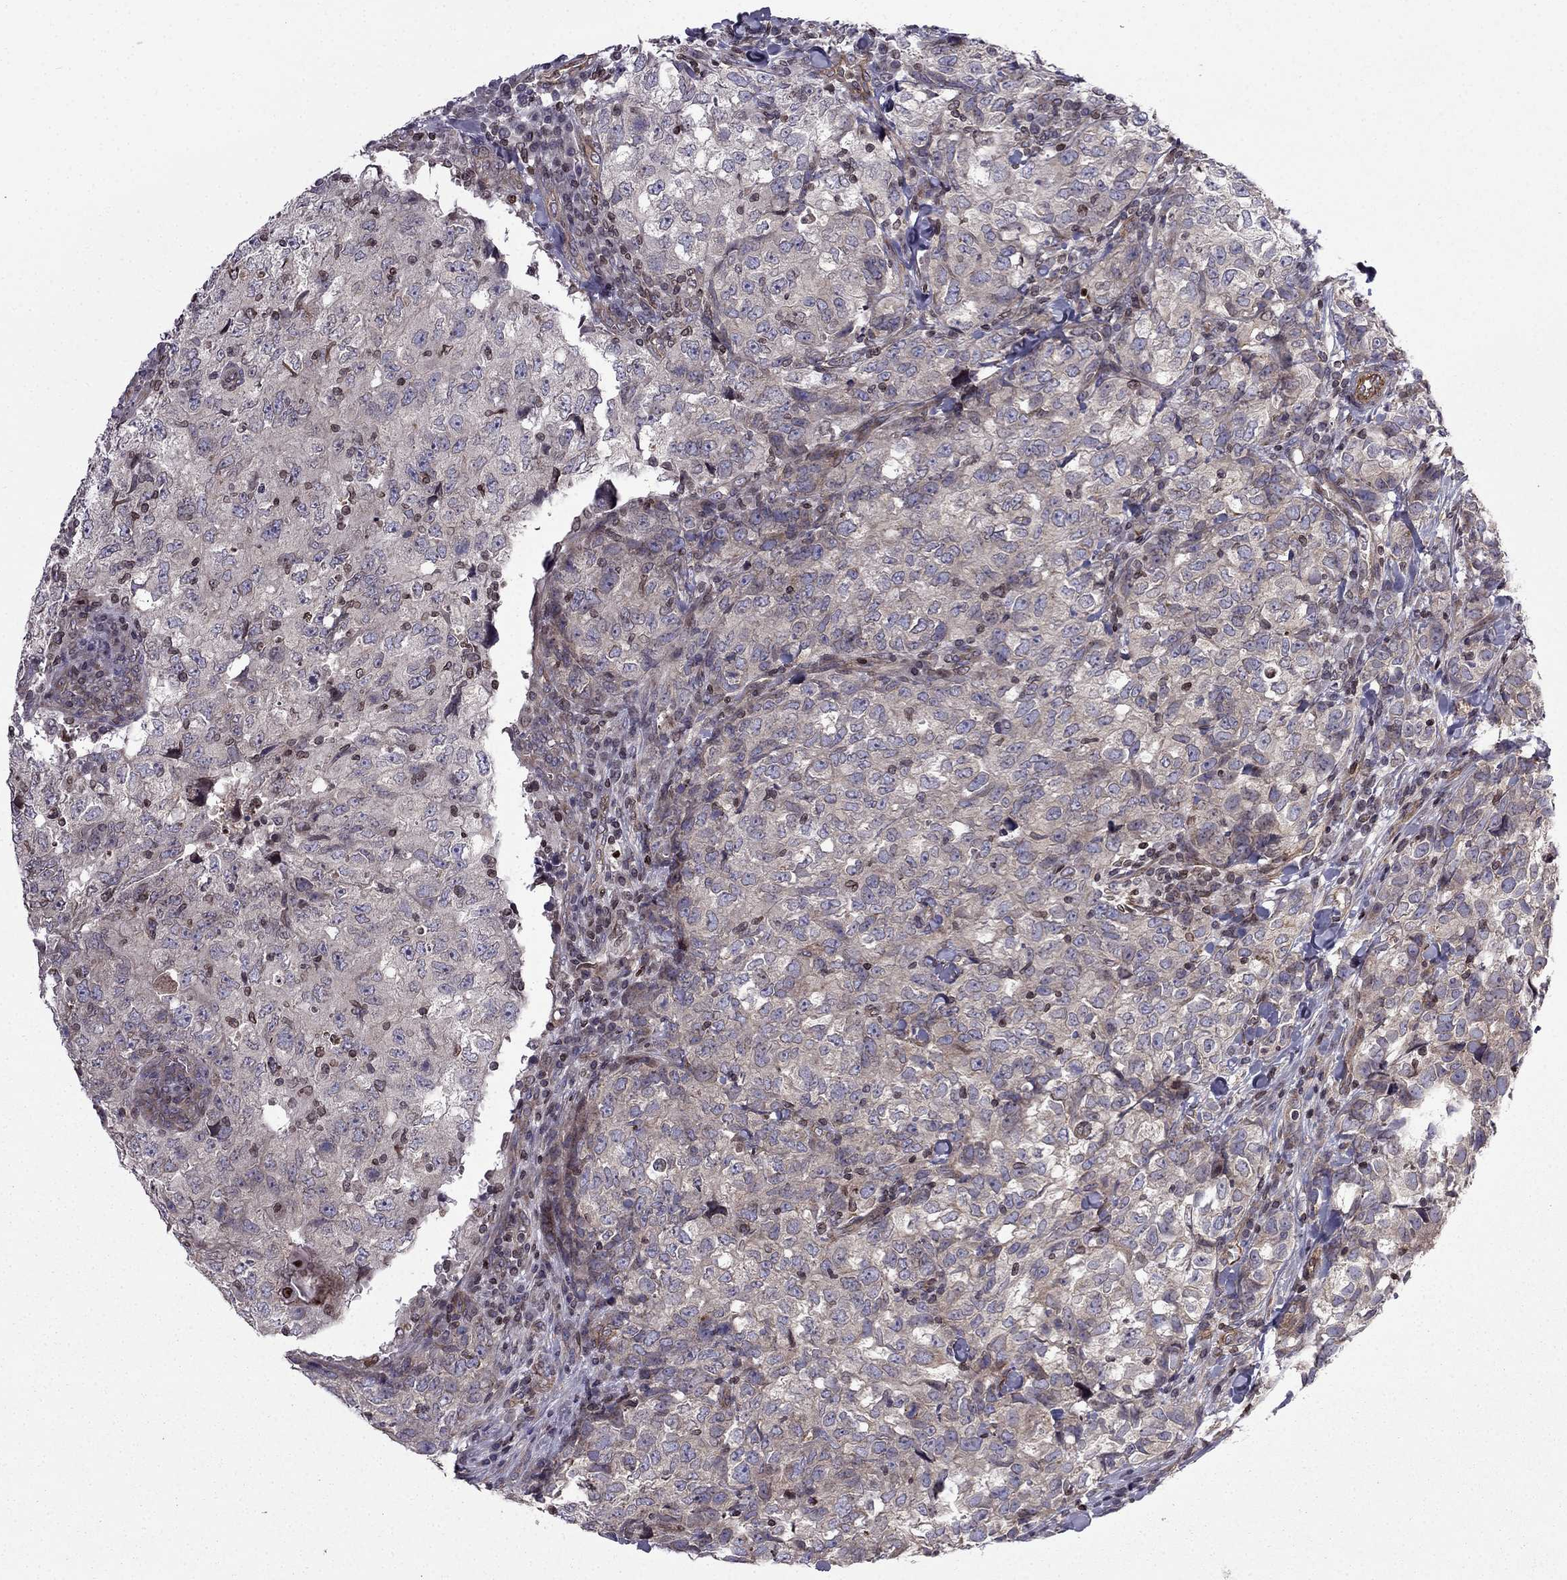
{"staining": {"intensity": "negative", "quantity": "none", "location": "none"}, "tissue": "breast cancer", "cell_type": "Tumor cells", "image_type": "cancer", "snomed": [{"axis": "morphology", "description": "Duct carcinoma"}, {"axis": "topography", "description": "Breast"}], "caption": "Immunohistochemical staining of human breast cancer (invasive ductal carcinoma) demonstrates no significant staining in tumor cells. The staining is performed using DAB brown chromogen with nuclei counter-stained in using hematoxylin.", "gene": "CDC42BPA", "patient": {"sex": "female", "age": 30}}